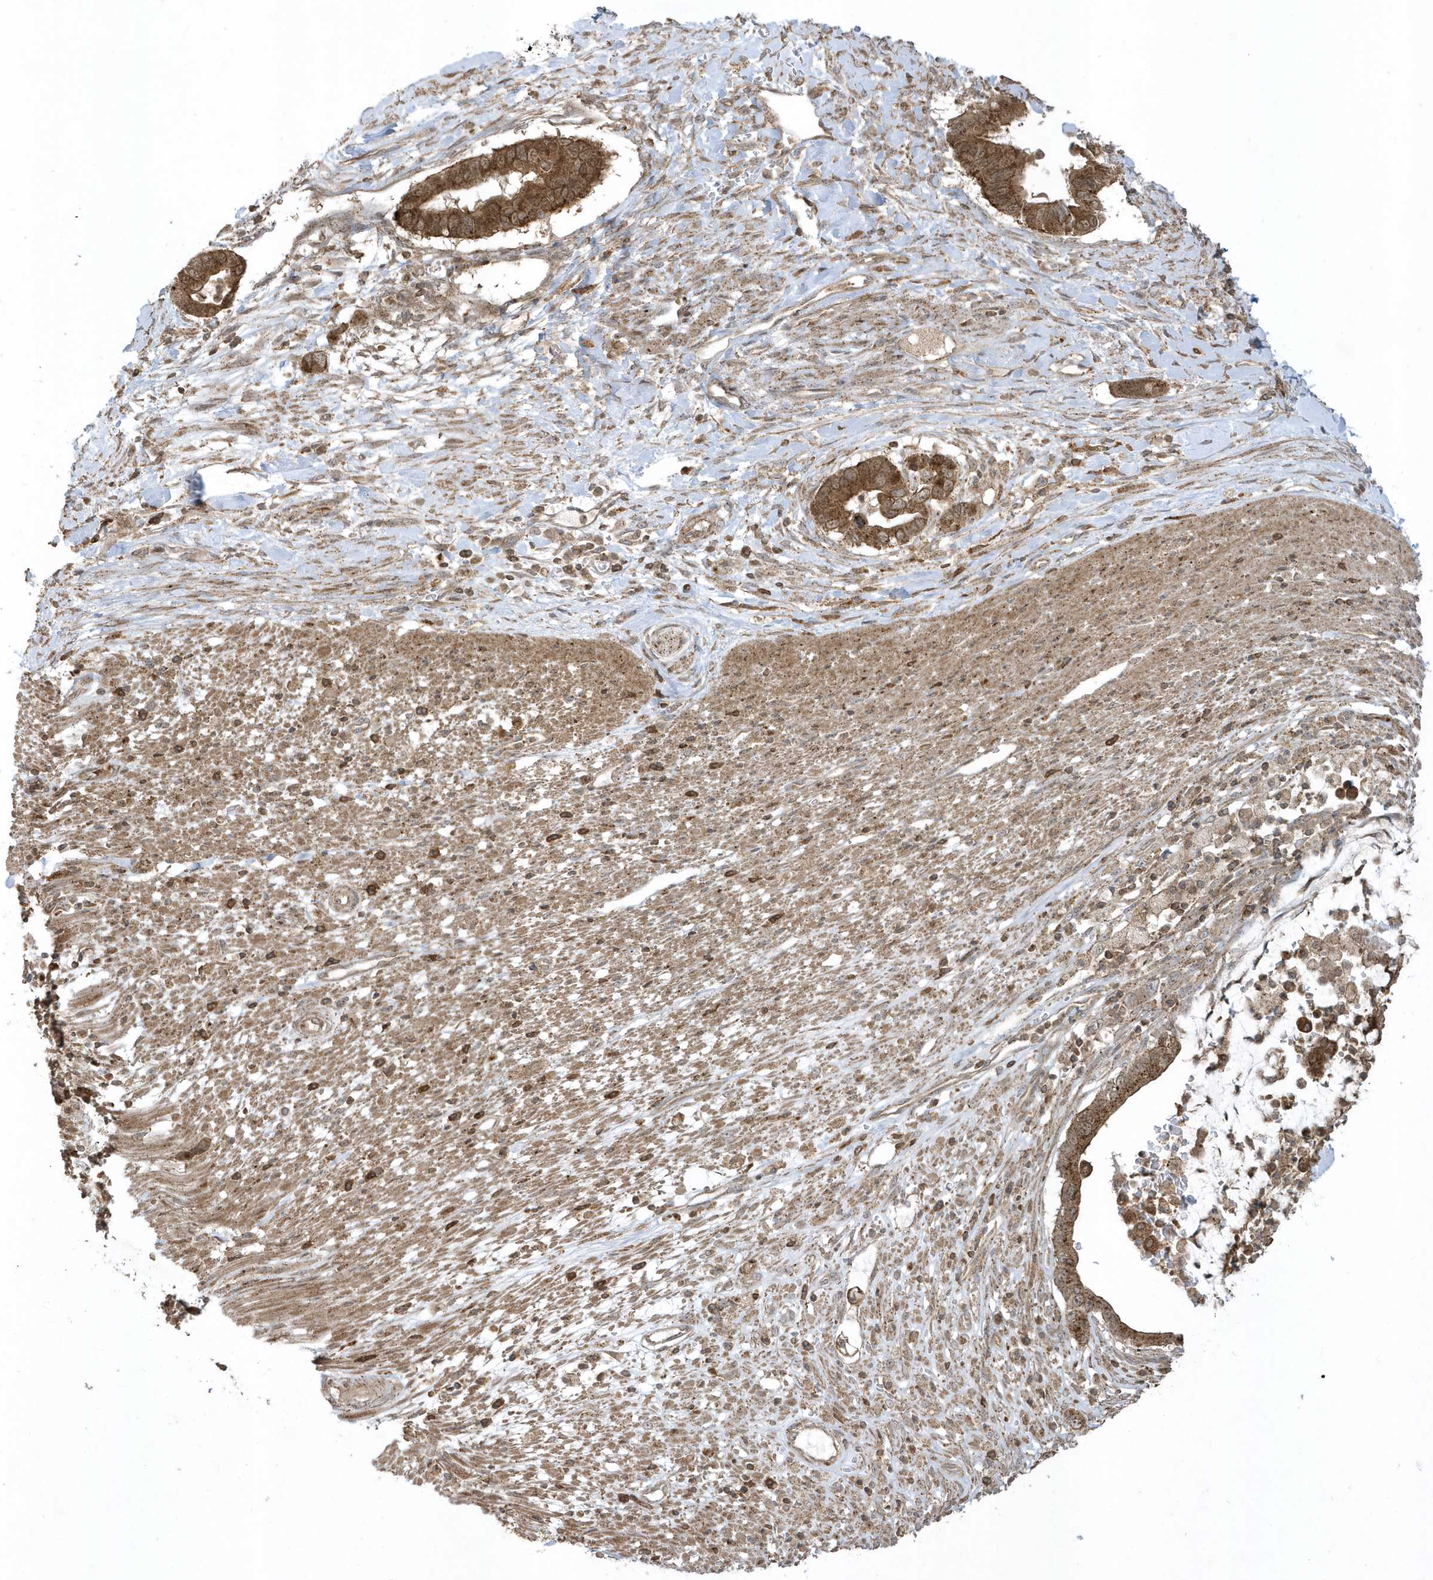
{"staining": {"intensity": "strong", "quantity": ">75%", "location": "cytoplasmic/membranous"}, "tissue": "pancreatic cancer", "cell_type": "Tumor cells", "image_type": "cancer", "snomed": [{"axis": "morphology", "description": "Adenocarcinoma, NOS"}, {"axis": "topography", "description": "Pancreas"}], "caption": "Immunohistochemical staining of human adenocarcinoma (pancreatic) demonstrates strong cytoplasmic/membranous protein staining in about >75% of tumor cells. (brown staining indicates protein expression, while blue staining denotes nuclei).", "gene": "STAMBP", "patient": {"sex": "male", "age": 68}}